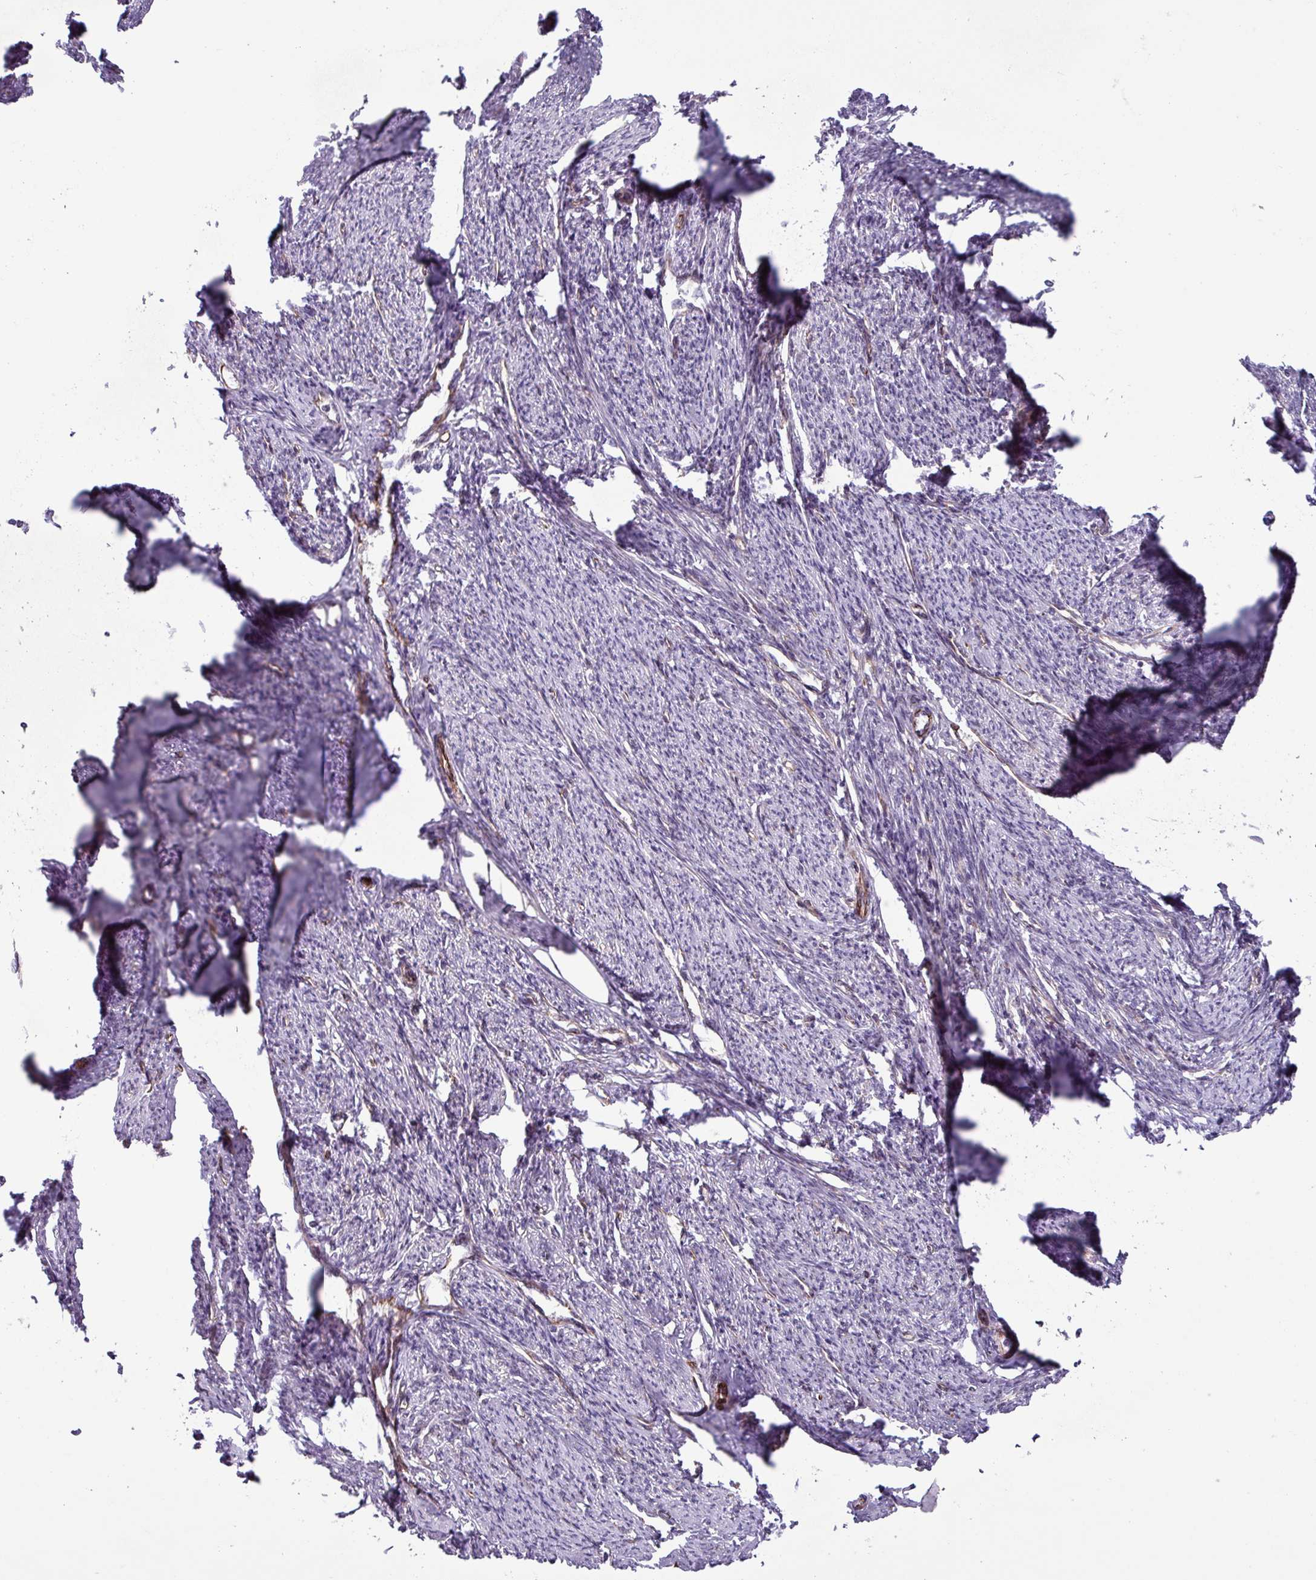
{"staining": {"intensity": "weak", "quantity": "25%-75%", "location": "nuclear"}, "tissue": "smooth muscle", "cell_type": "Smooth muscle cells", "image_type": "normal", "snomed": [{"axis": "morphology", "description": "Normal tissue, NOS"}, {"axis": "topography", "description": "Smooth muscle"}, {"axis": "topography", "description": "Uterus"}], "caption": "A brown stain shows weak nuclear staining of a protein in smooth muscle cells of normal human smooth muscle. The staining was performed using DAB, with brown indicating positive protein expression. Nuclei are stained blue with hematoxylin.", "gene": "CHD3", "patient": {"sex": "female", "age": 59}}